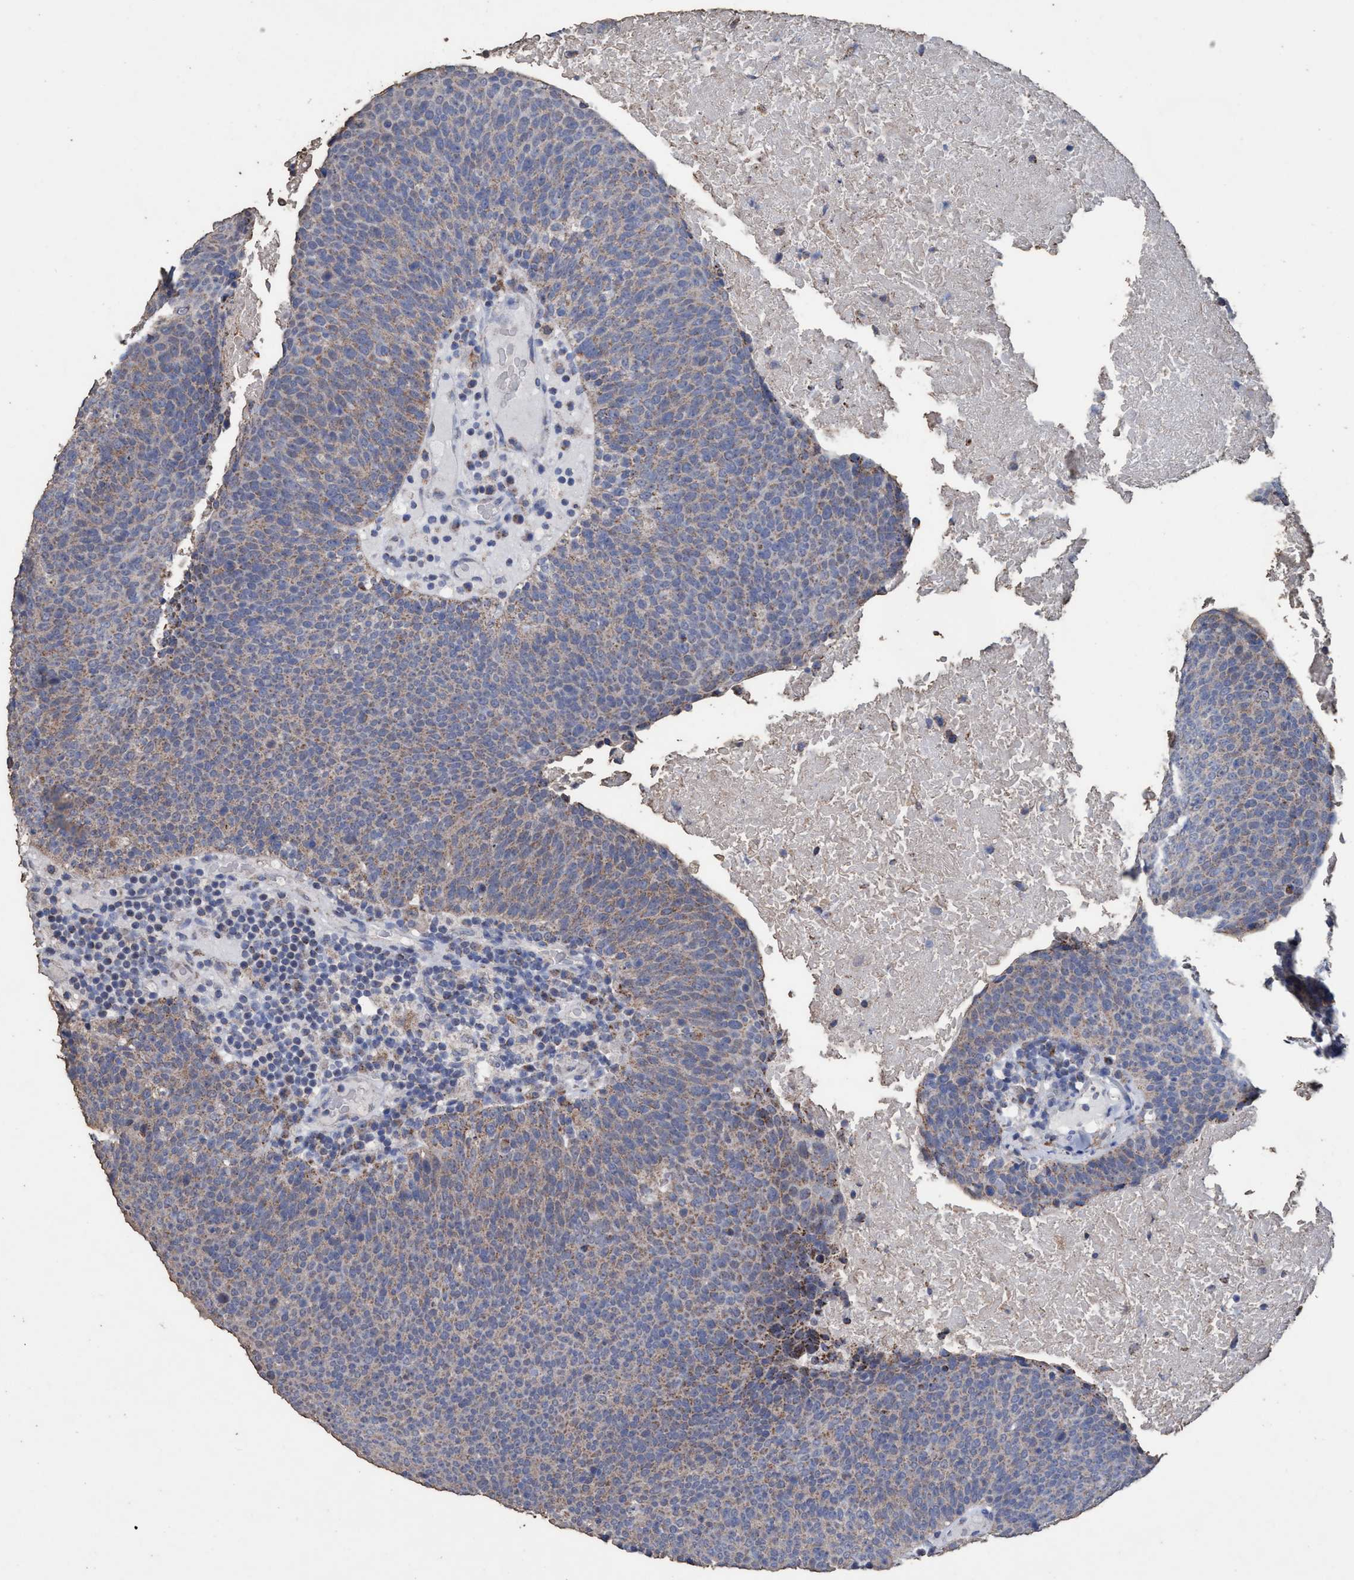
{"staining": {"intensity": "weak", "quantity": ">75%", "location": "cytoplasmic/membranous"}, "tissue": "head and neck cancer", "cell_type": "Tumor cells", "image_type": "cancer", "snomed": [{"axis": "morphology", "description": "Squamous cell carcinoma, NOS"}, {"axis": "morphology", "description": "Squamous cell carcinoma, metastatic, NOS"}, {"axis": "topography", "description": "Lymph node"}, {"axis": "topography", "description": "Head-Neck"}], "caption": "DAB immunohistochemical staining of human head and neck metastatic squamous cell carcinoma shows weak cytoplasmic/membranous protein staining in about >75% of tumor cells.", "gene": "RSAD1", "patient": {"sex": "male", "age": 62}}